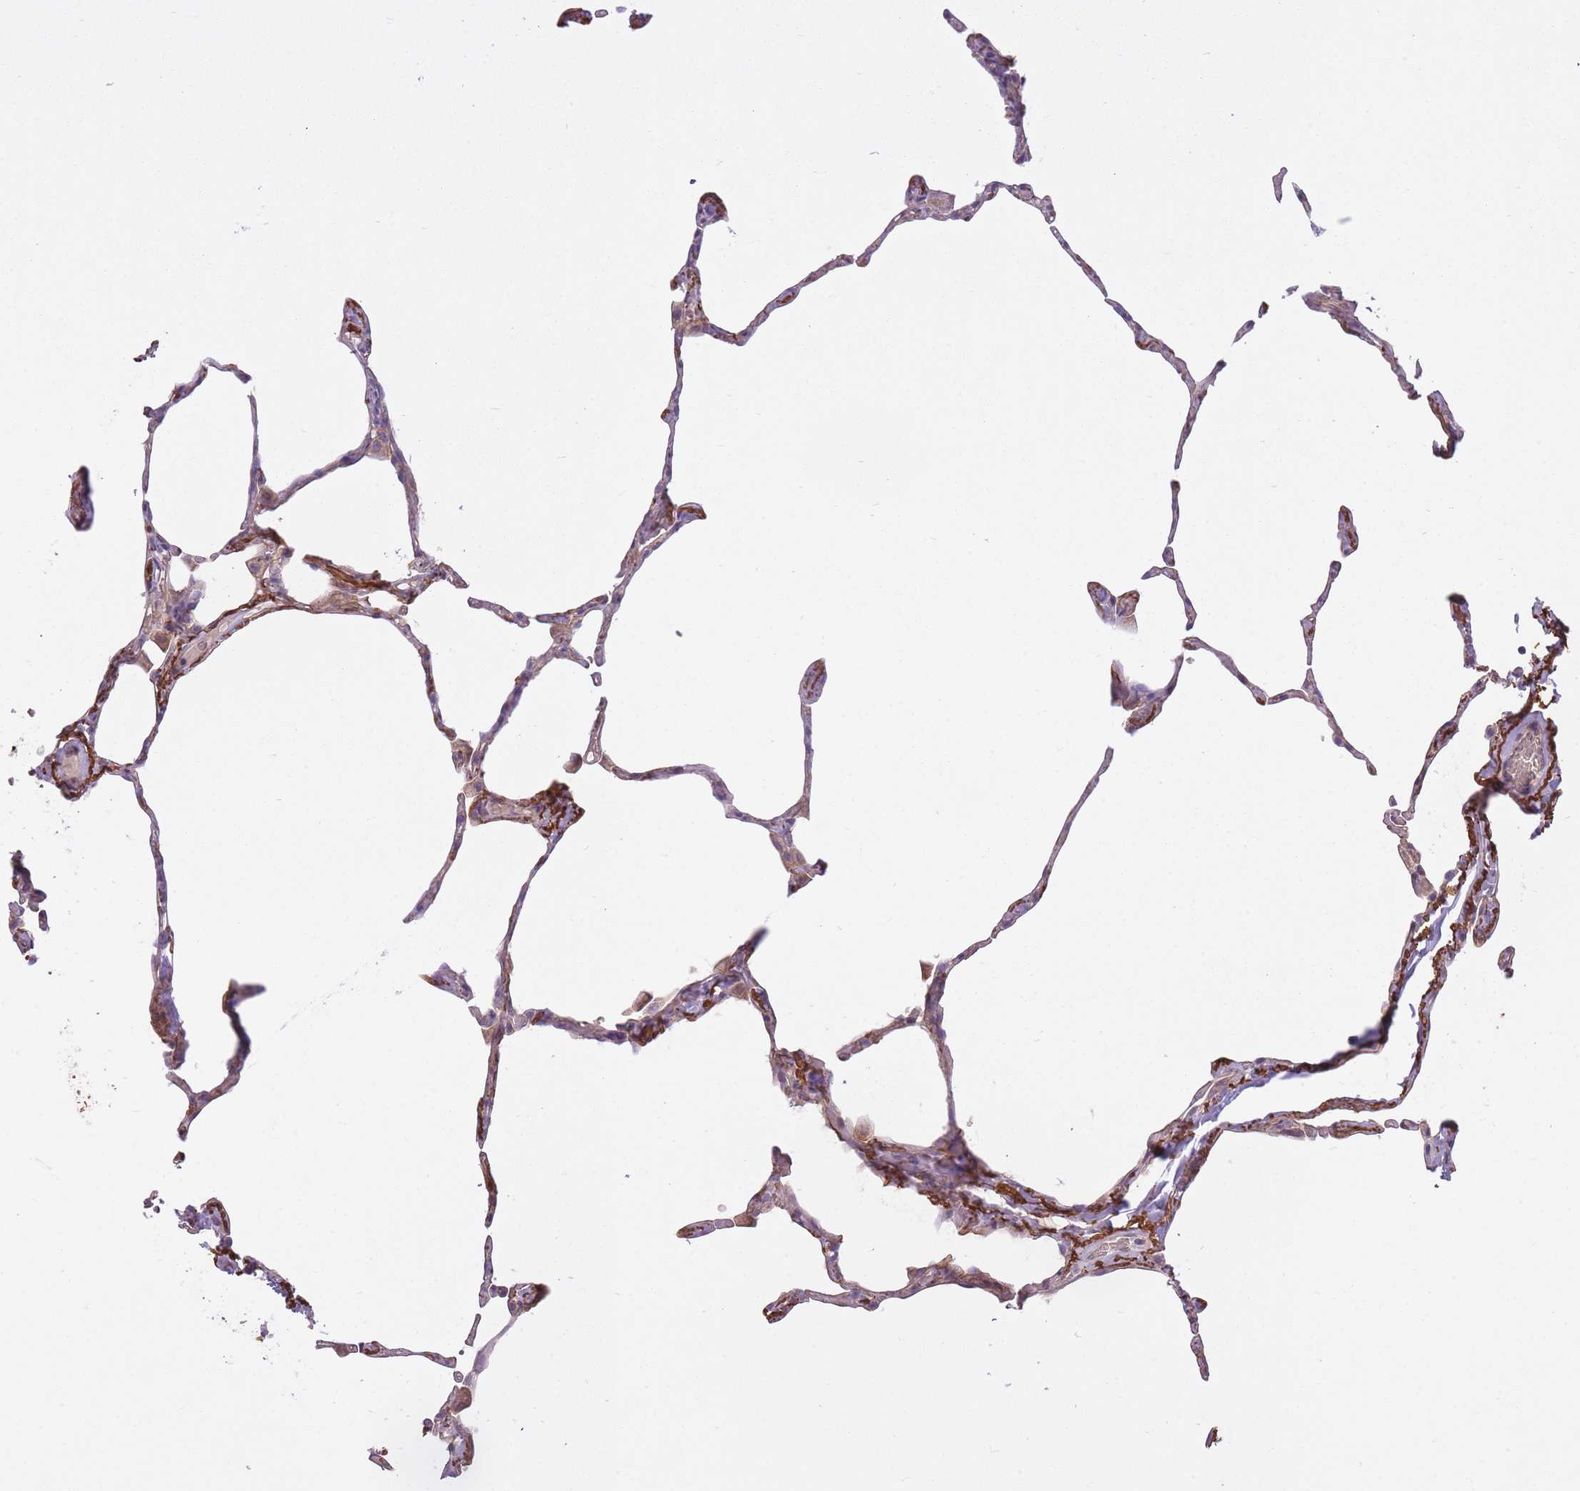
{"staining": {"intensity": "weak", "quantity": "25%-75%", "location": "cytoplasmic/membranous"}, "tissue": "lung", "cell_type": "Alveolar cells", "image_type": "normal", "snomed": [{"axis": "morphology", "description": "Normal tissue, NOS"}, {"axis": "topography", "description": "Lung"}], "caption": "Immunohistochemical staining of unremarkable lung exhibits low levels of weak cytoplasmic/membranous expression in about 25%-75% of alveolar cells.", "gene": "REV1", "patient": {"sex": "male", "age": 65}}